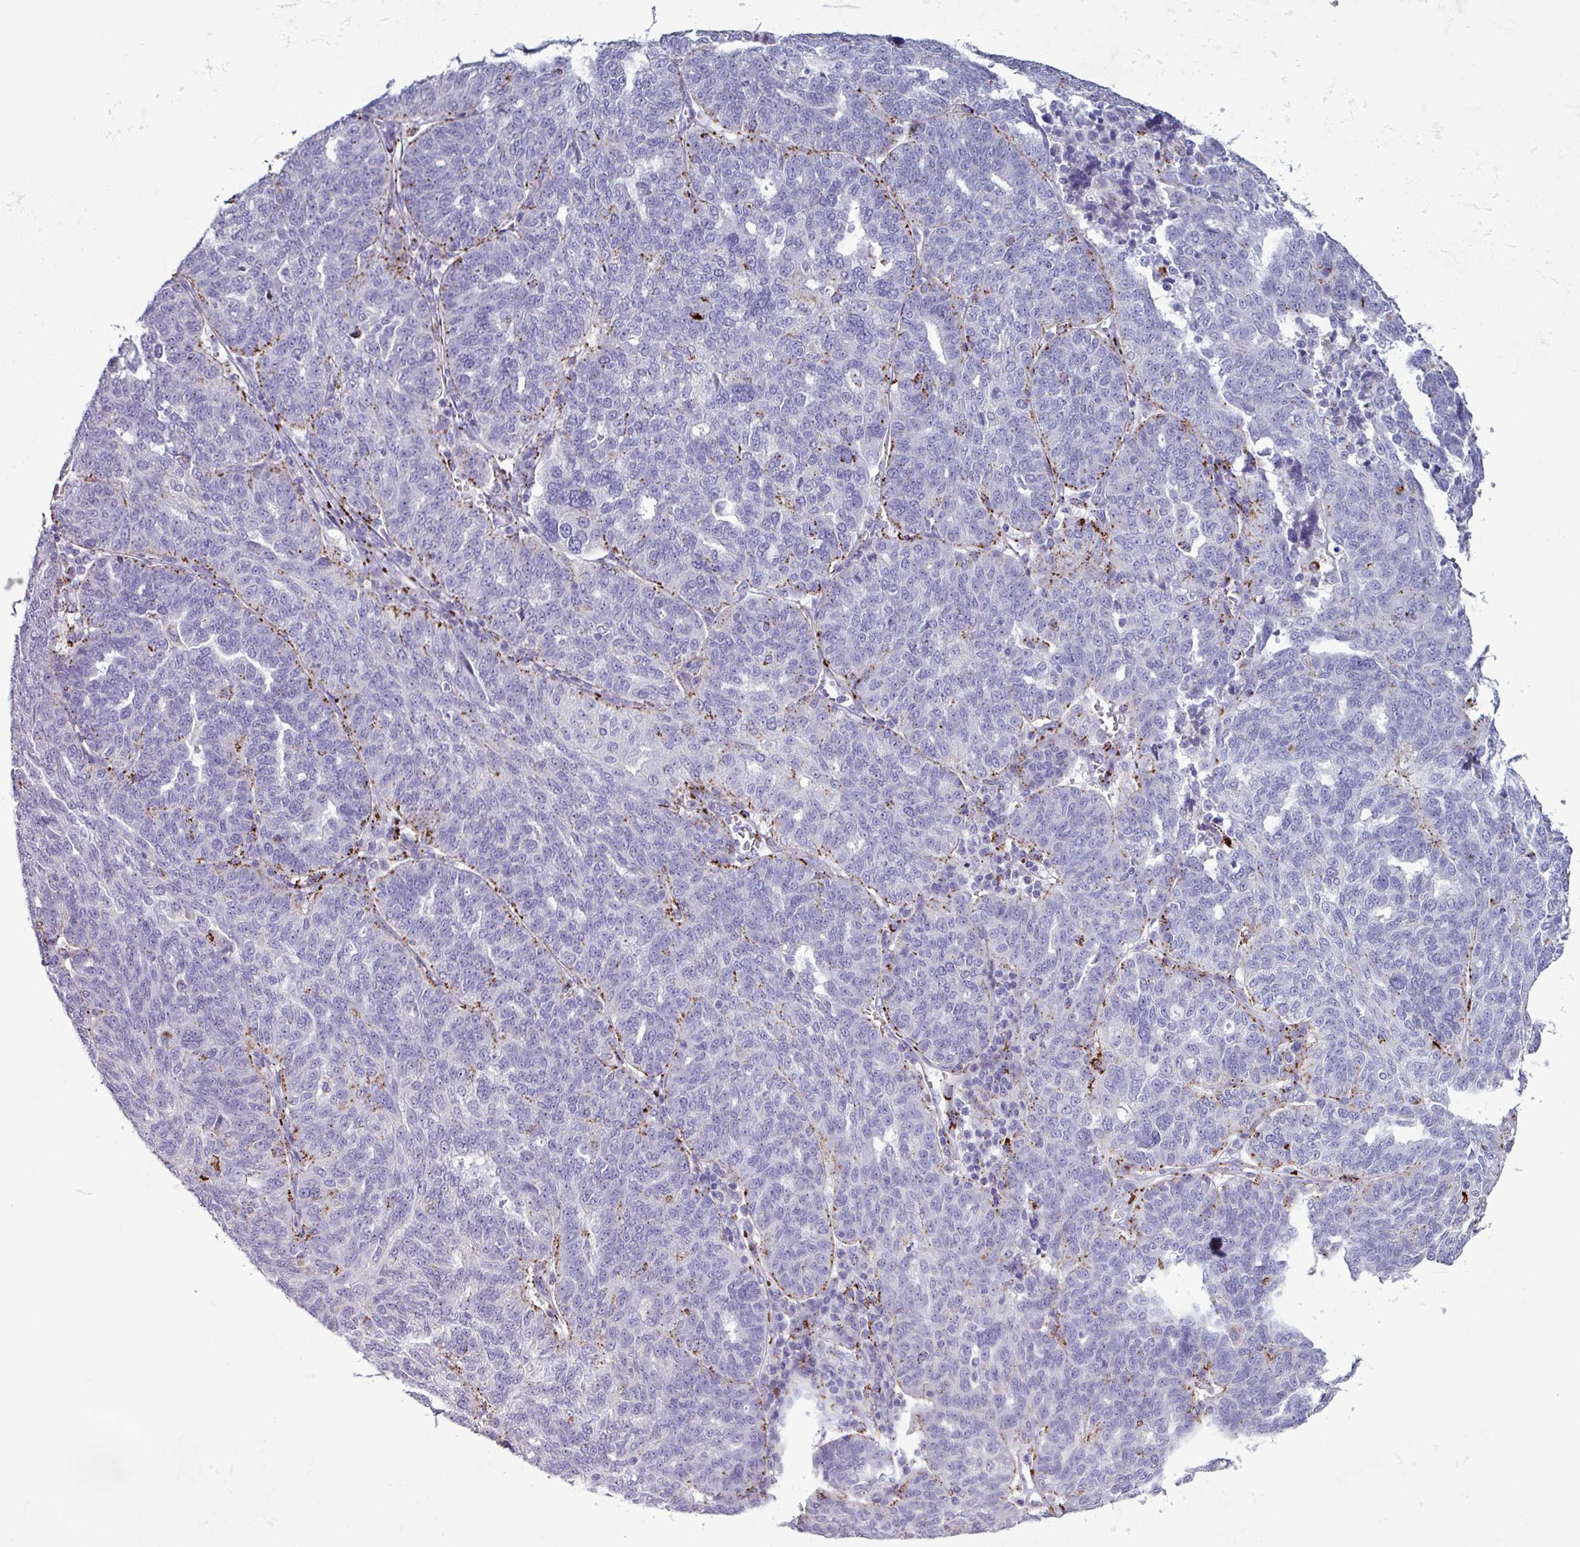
{"staining": {"intensity": "moderate", "quantity": "<25%", "location": "cytoplasmic/membranous"}, "tissue": "ovarian cancer", "cell_type": "Tumor cells", "image_type": "cancer", "snomed": [{"axis": "morphology", "description": "Cystadenocarcinoma, serous, NOS"}, {"axis": "topography", "description": "Ovary"}], "caption": "Serous cystadenocarcinoma (ovarian) tissue shows moderate cytoplasmic/membranous positivity in approximately <25% of tumor cells", "gene": "PLIN2", "patient": {"sex": "female", "age": 59}}